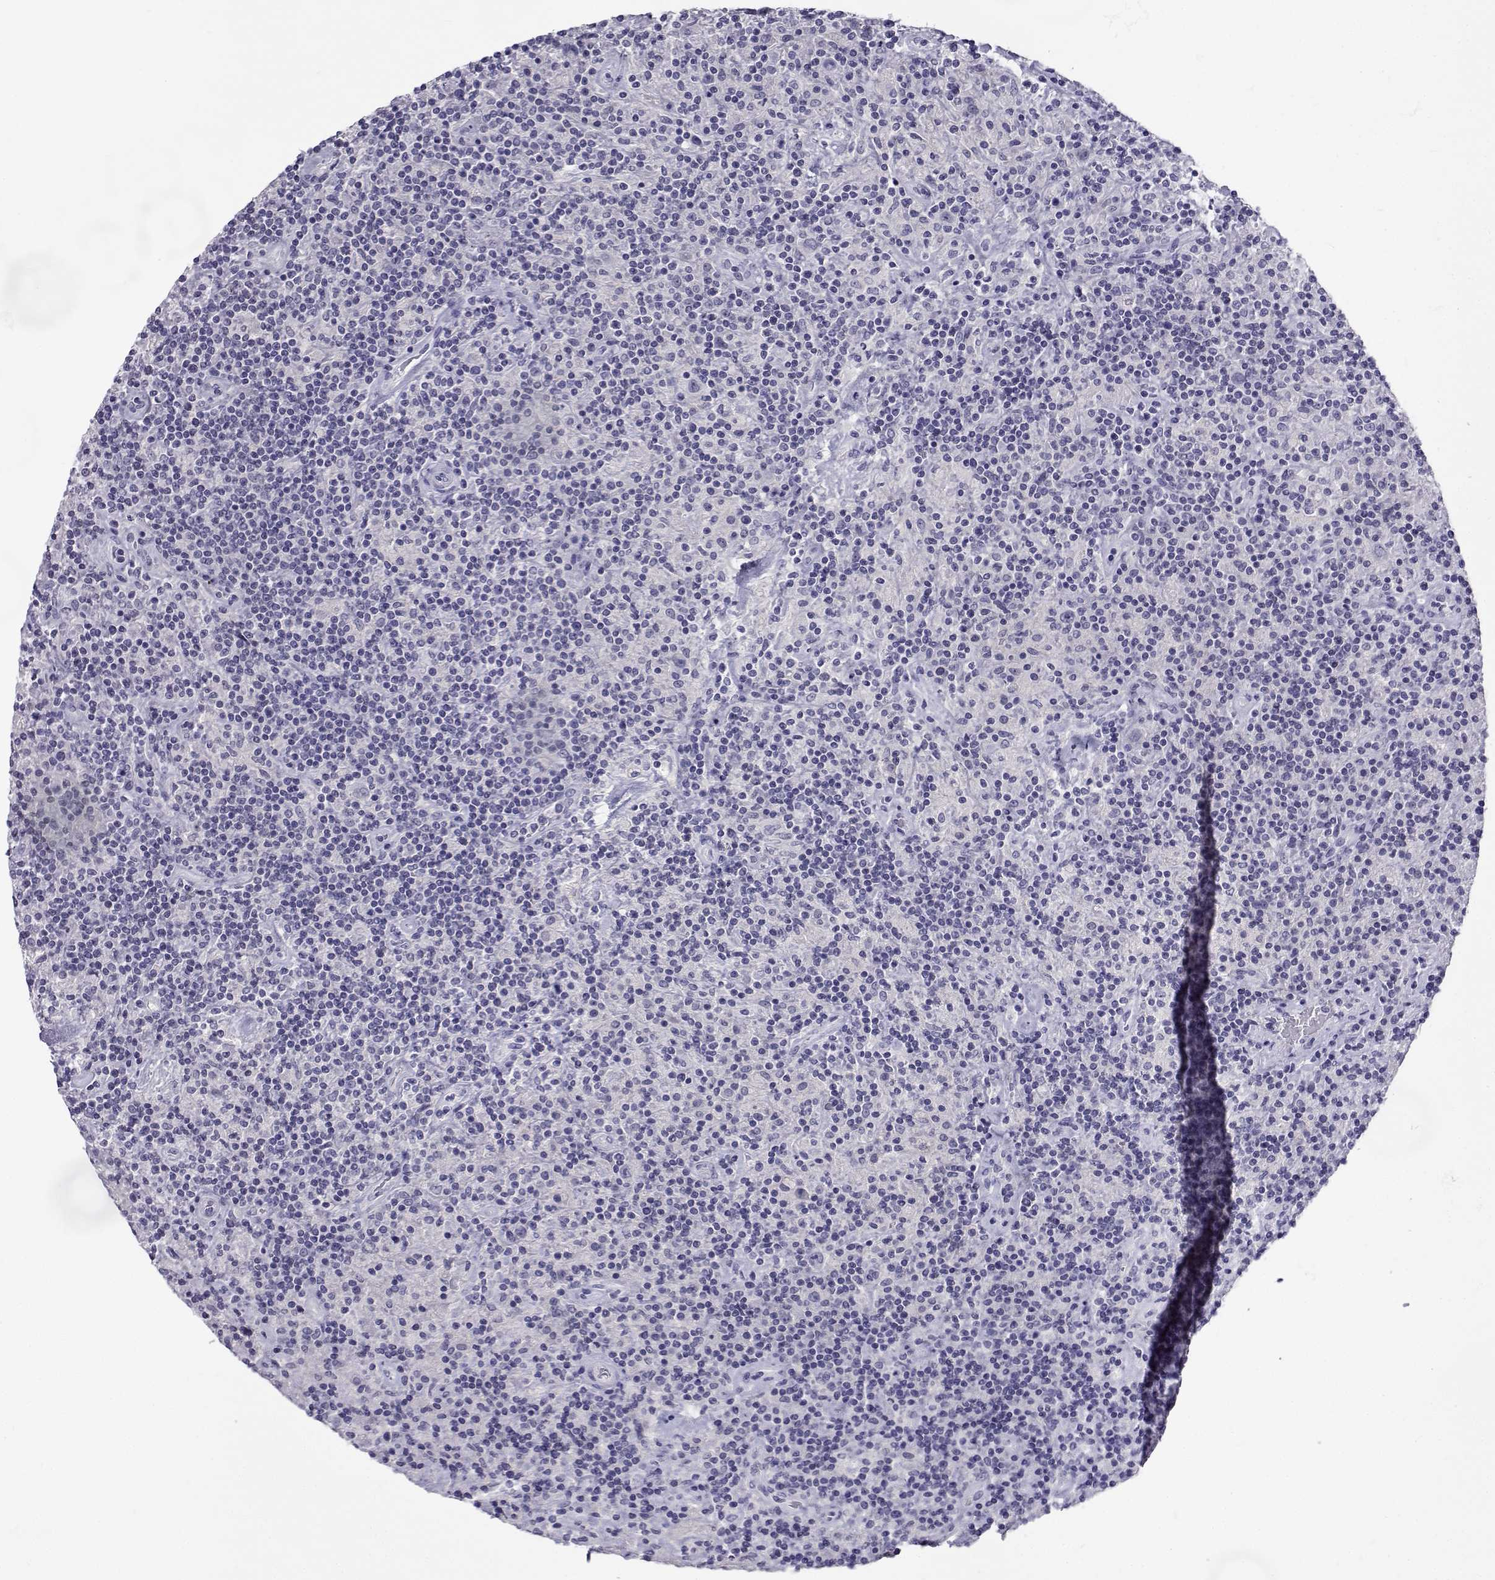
{"staining": {"intensity": "negative", "quantity": "none", "location": "none"}, "tissue": "lymphoma", "cell_type": "Tumor cells", "image_type": "cancer", "snomed": [{"axis": "morphology", "description": "Hodgkin's disease, NOS"}, {"axis": "topography", "description": "Lymph node"}], "caption": "A micrograph of Hodgkin's disease stained for a protein displays no brown staining in tumor cells. Brightfield microscopy of IHC stained with DAB (3,3'-diaminobenzidine) (brown) and hematoxylin (blue), captured at high magnification.", "gene": "SLC6A3", "patient": {"sex": "male", "age": 70}}